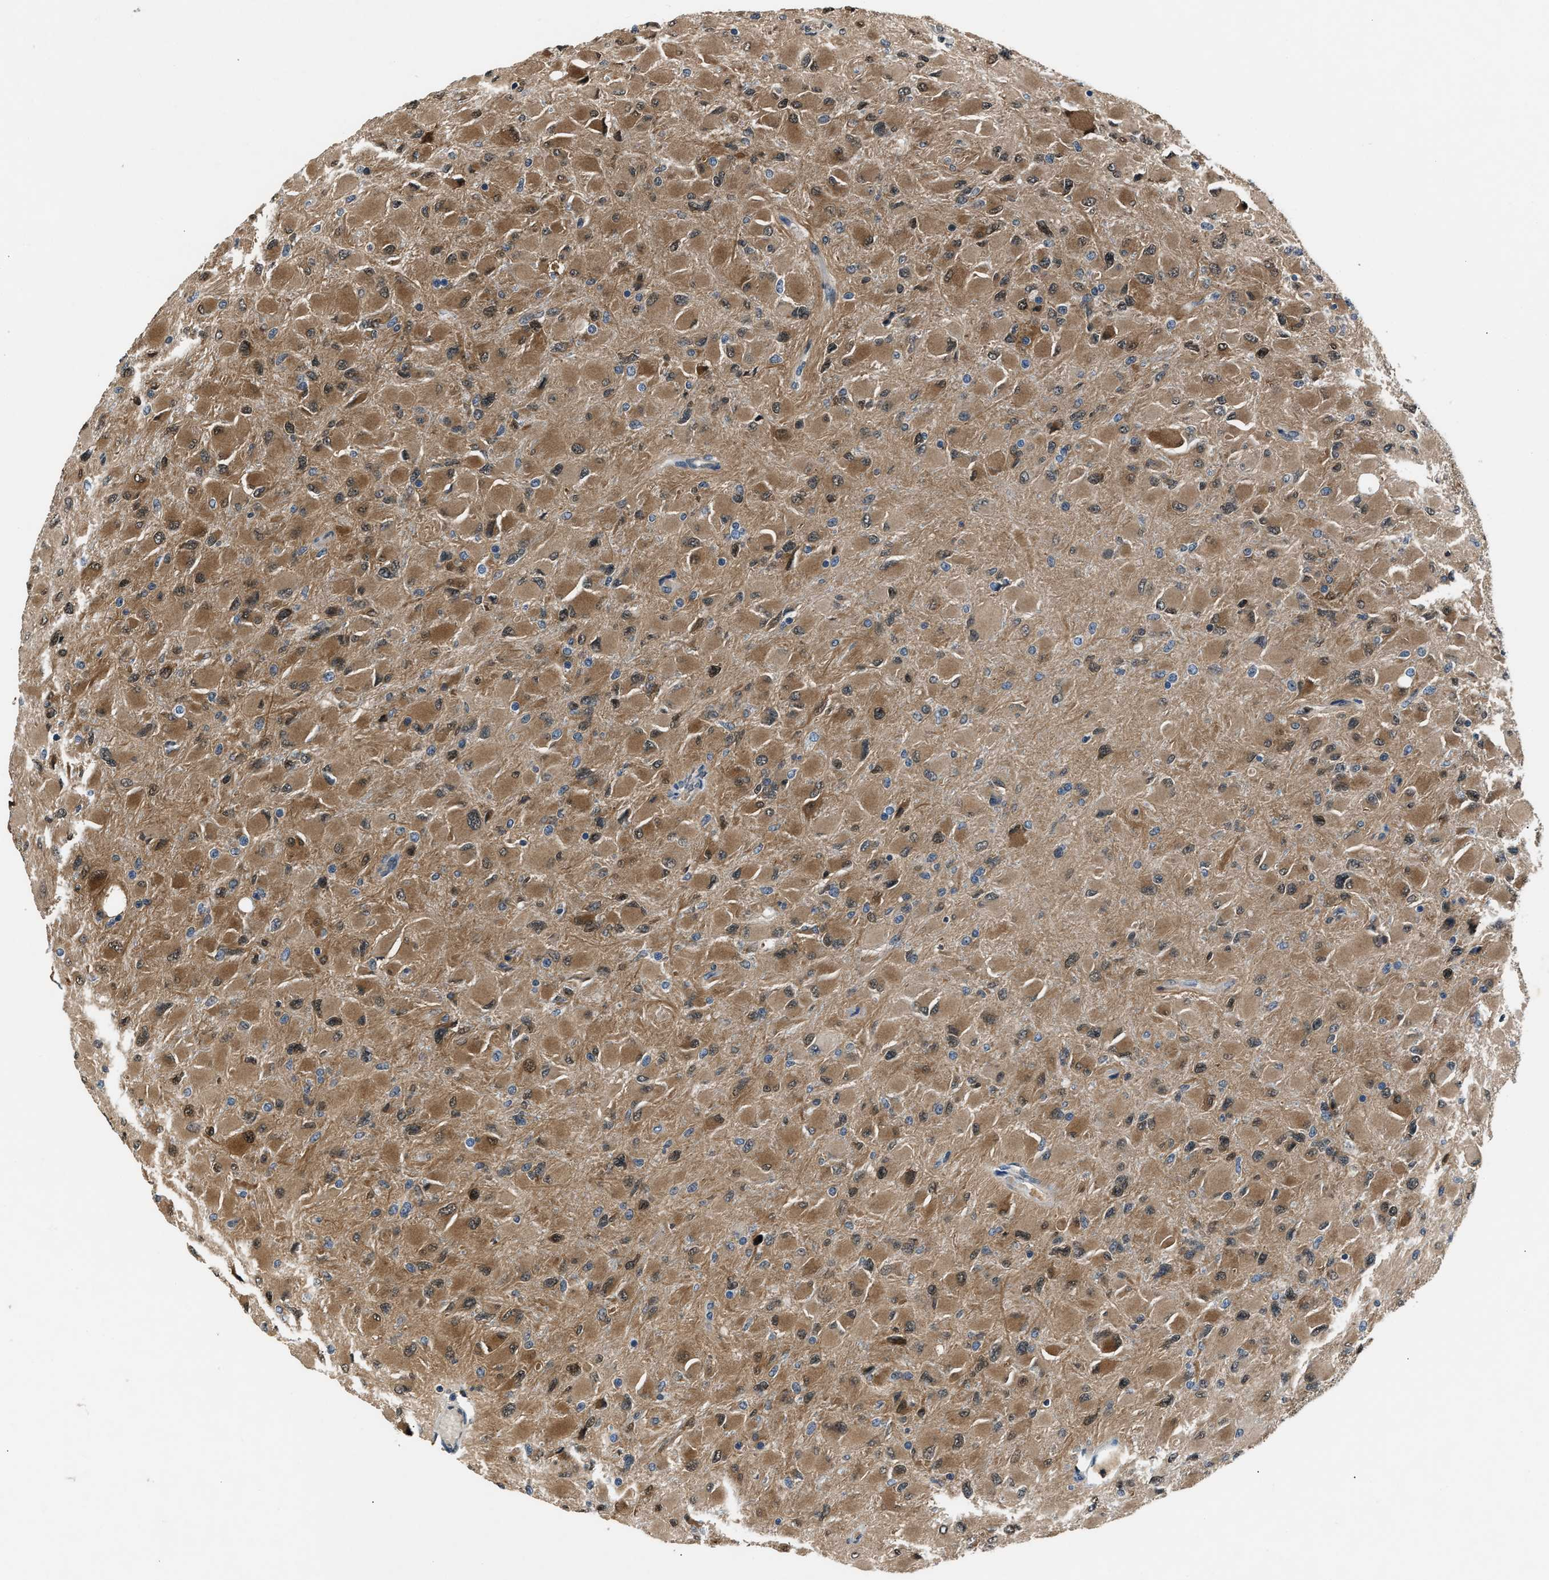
{"staining": {"intensity": "moderate", "quantity": ">75%", "location": "cytoplasmic/membranous,nuclear"}, "tissue": "glioma", "cell_type": "Tumor cells", "image_type": "cancer", "snomed": [{"axis": "morphology", "description": "Glioma, malignant, High grade"}, {"axis": "topography", "description": "Cerebral cortex"}], "caption": "Tumor cells display moderate cytoplasmic/membranous and nuclear expression in approximately >75% of cells in malignant high-grade glioma.", "gene": "TP53I3", "patient": {"sex": "female", "age": 36}}